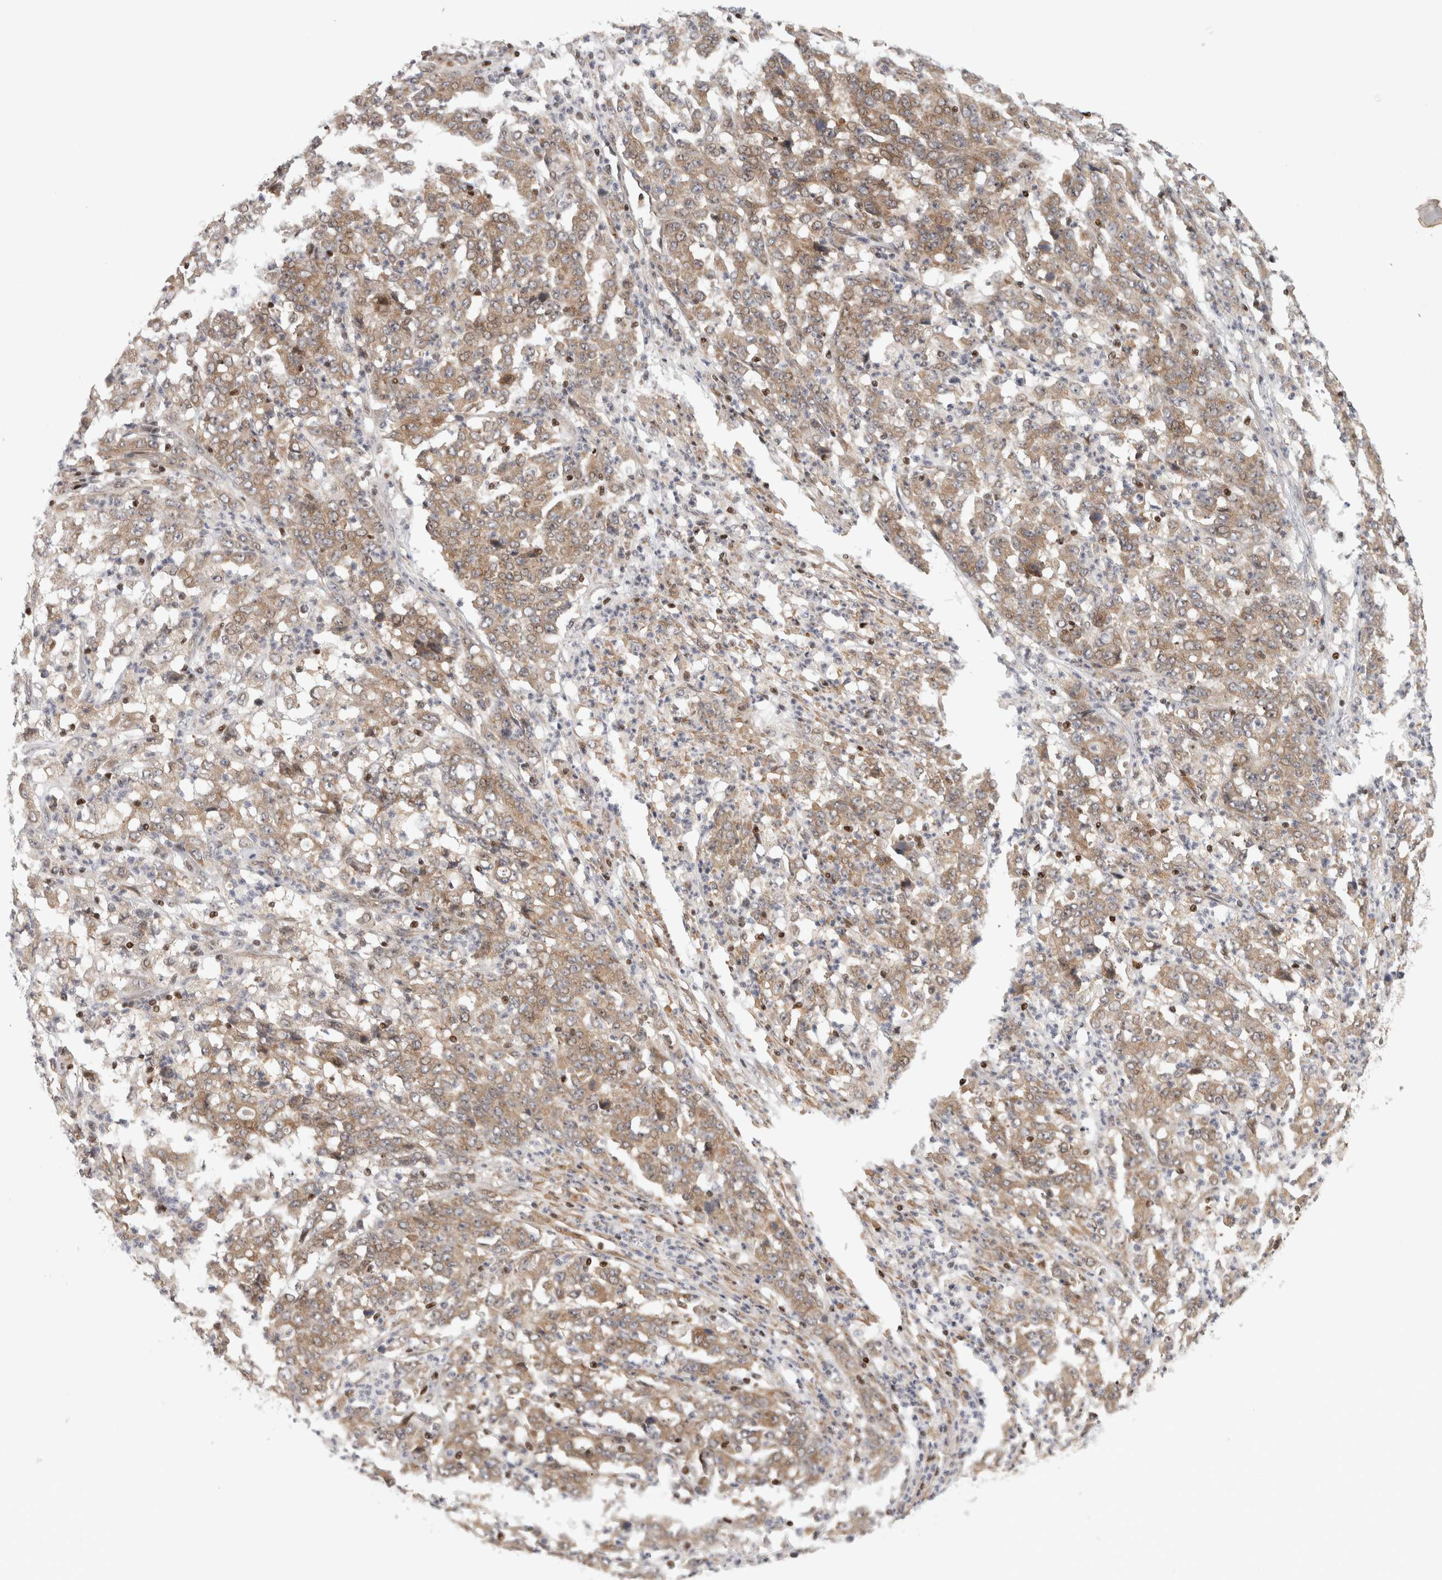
{"staining": {"intensity": "moderate", "quantity": ">75%", "location": "cytoplasmic/membranous"}, "tissue": "stomach cancer", "cell_type": "Tumor cells", "image_type": "cancer", "snomed": [{"axis": "morphology", "description": "Adenocarcinoma, NOS"}, {"axis": "topography", "description": "Stomach, lower"}], "caption": "IHC of human stomach adenocarcinoma demonstrates medium levels of moderate cytoplasmic/membranous staining in approximately >75% of tumor cells.", "gene": "KDM8", "patient": {"sex": "female", "age": 71}}